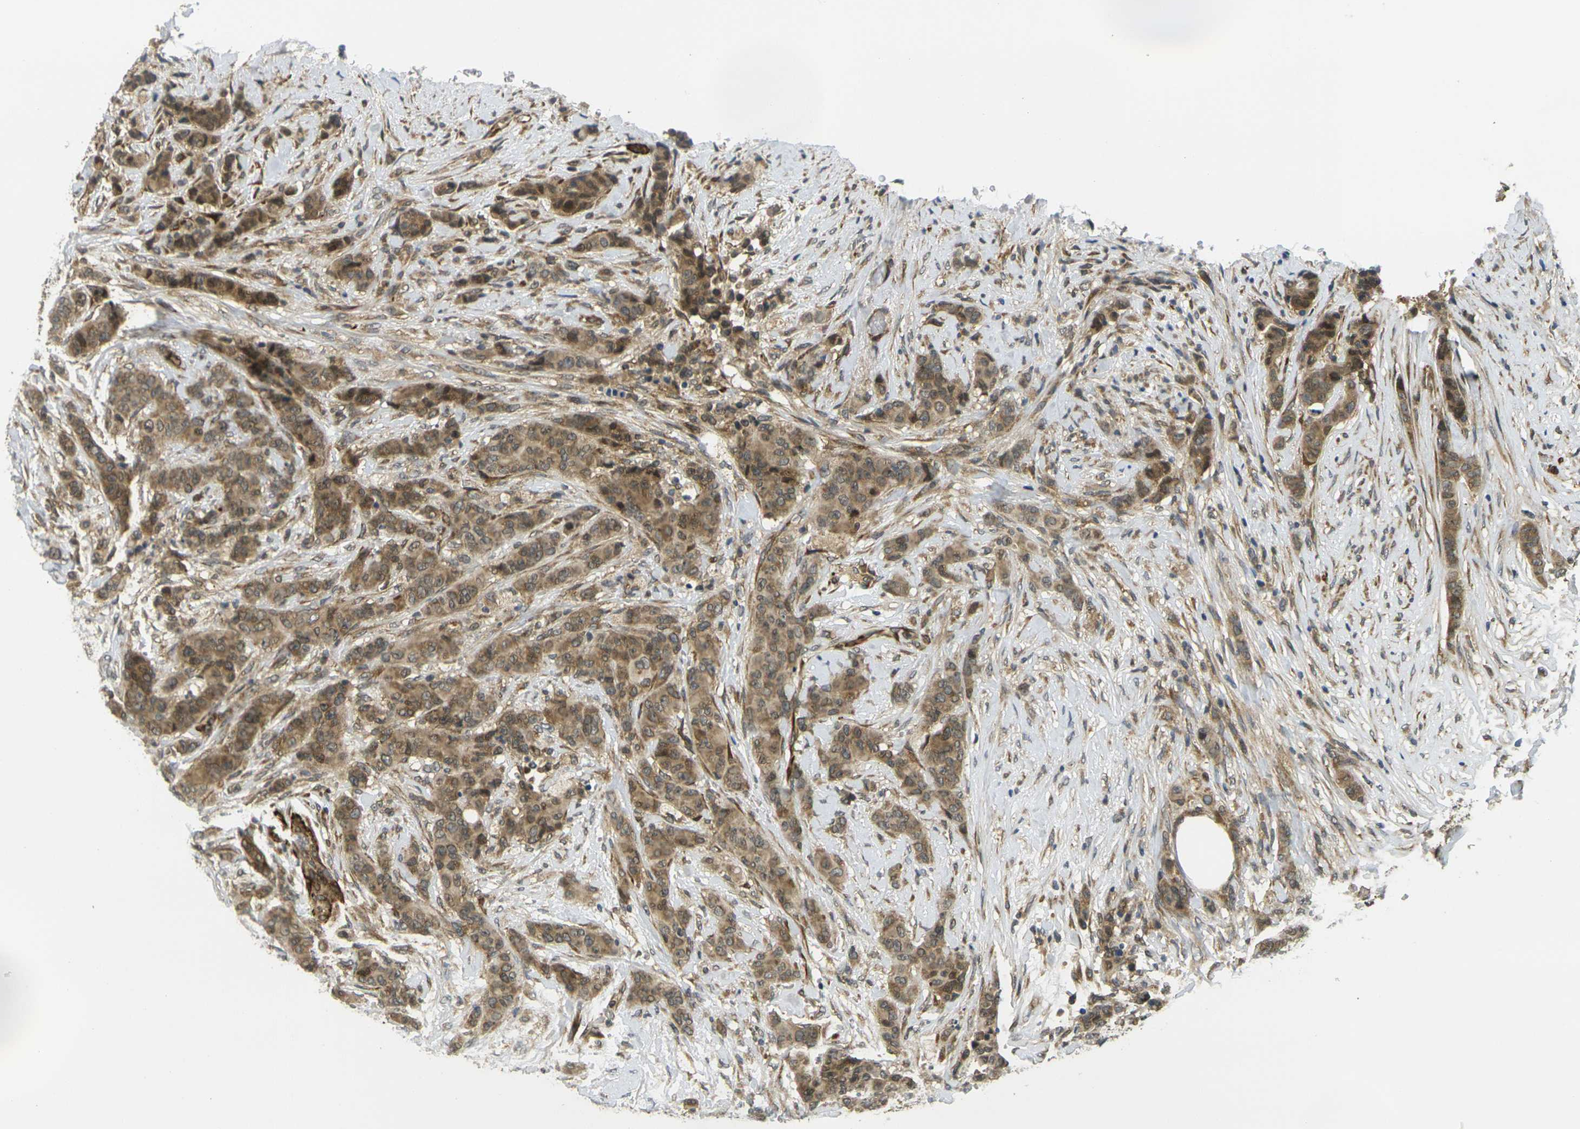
{"staining": {"intensity": "moderate", "quantity": ">75%", "location": "cytoplasmic/membranous"}, "tissue": "breast cancer", "cell_type": "Tumor cells", "image_type": "cancer", "snomed": [{"axis": "morphology", "description": "Duct carcinoma"}, {"axis": "topography", "description": "Breast"}], "caption": "Immunohistochemistry (IHC) of human breast intraductal carcinoma displays medium levels of moderate cytoplasmic/membranous positivity in approximately >75% of tumor cells. Nuclei are stained in blue.", "gene": "FUT11", "patient": {"sex": "female", "age": 40}}